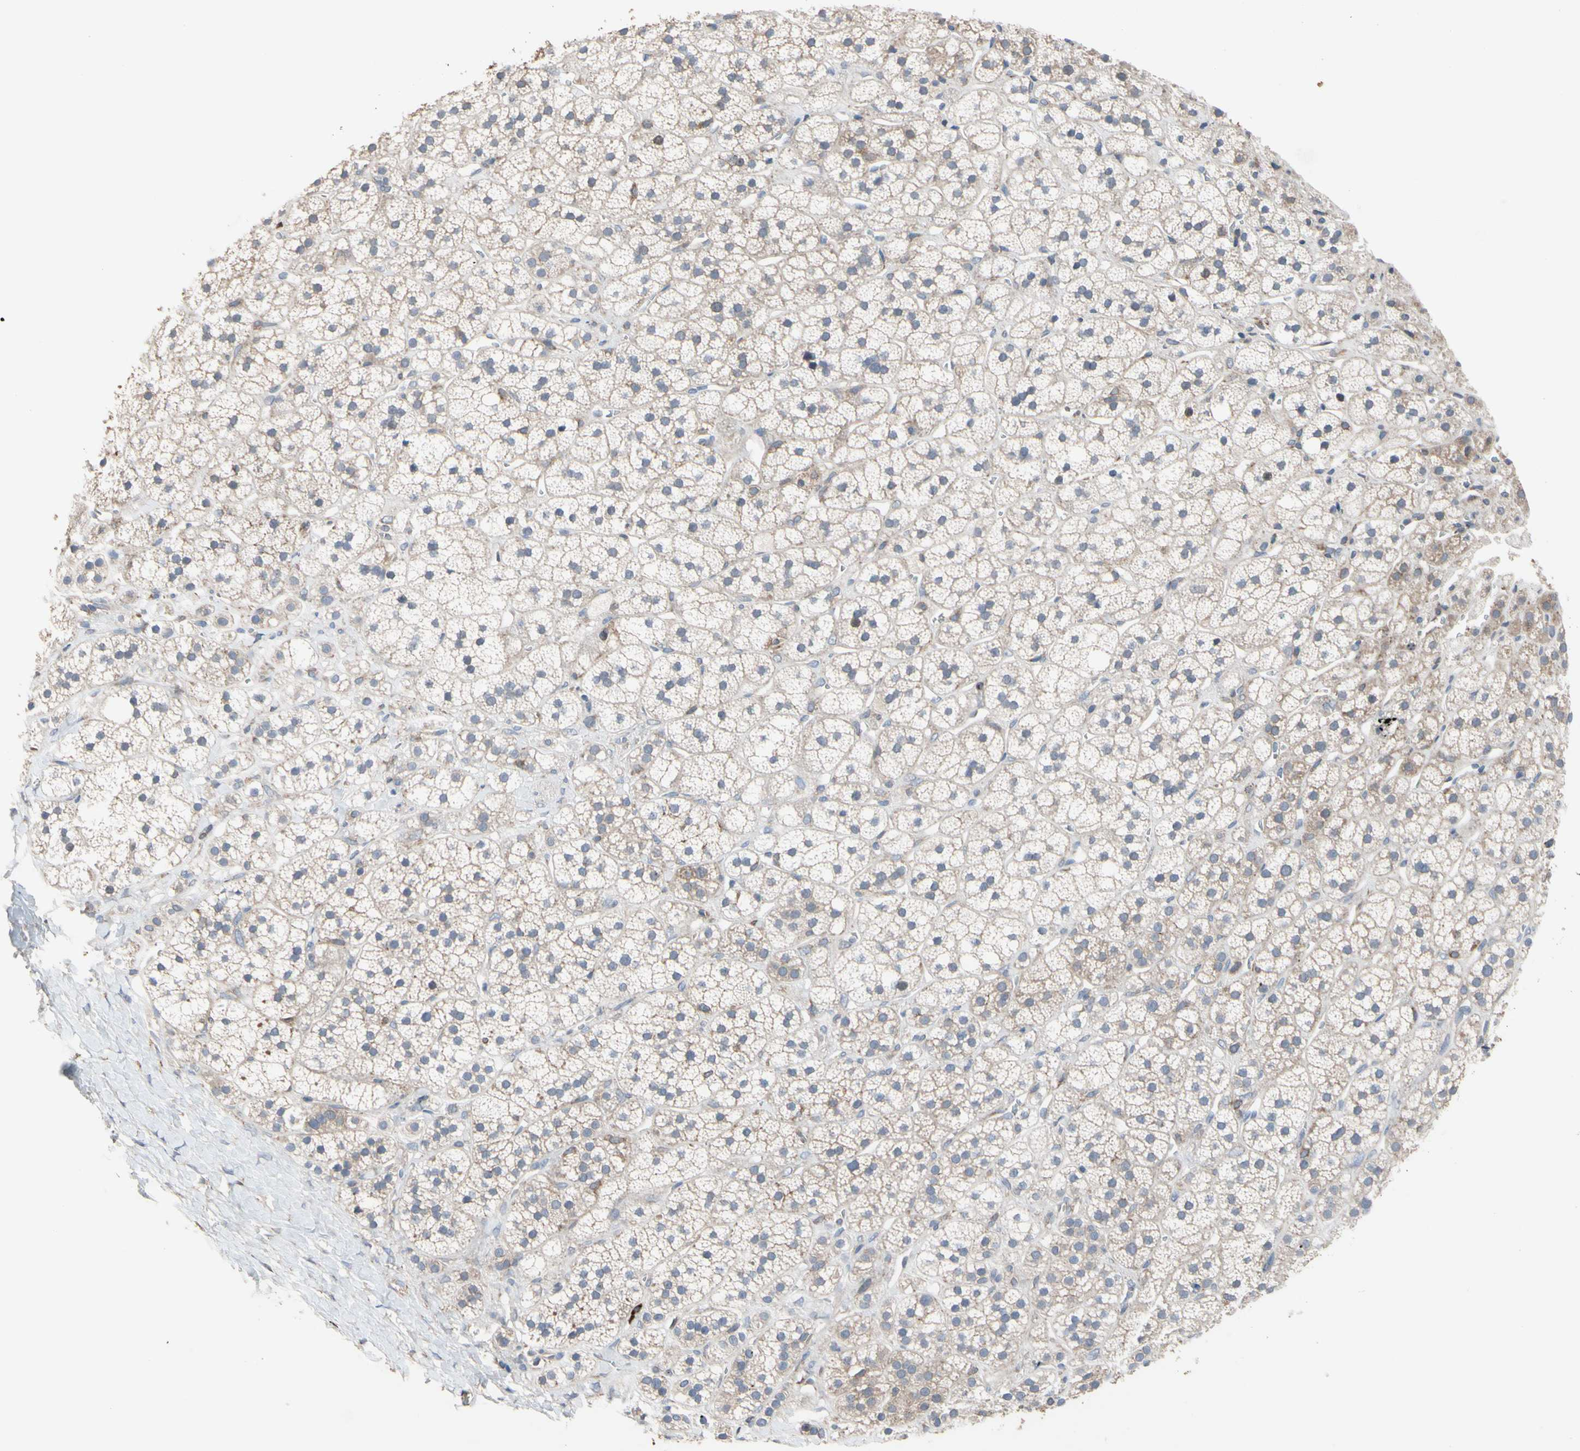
{"staining": {"intensity": "moderate", "quantity": ">75%", "location": "cytoplasmic/membranous"}, "tissue": "adrenal gland", "cell_type": "Glandular cells", "image_type": "normal", "snomed": [{"axis": "morphology", "description": "Normal tissue, NOS"}, {"axis": "topography", "description": "Adrenal gland"}], "caption": "This histopathology image exhibits benign adrenal gland stained with immunohistochemistry (IHC) to label a protein in brown. The cytoplasmic/membranous of glandular cells show moderate positivity for the protein. Nuclei are counter-stained blue.", "gene": "TTC14", "patient": {"sex": "male", "age": 56}}